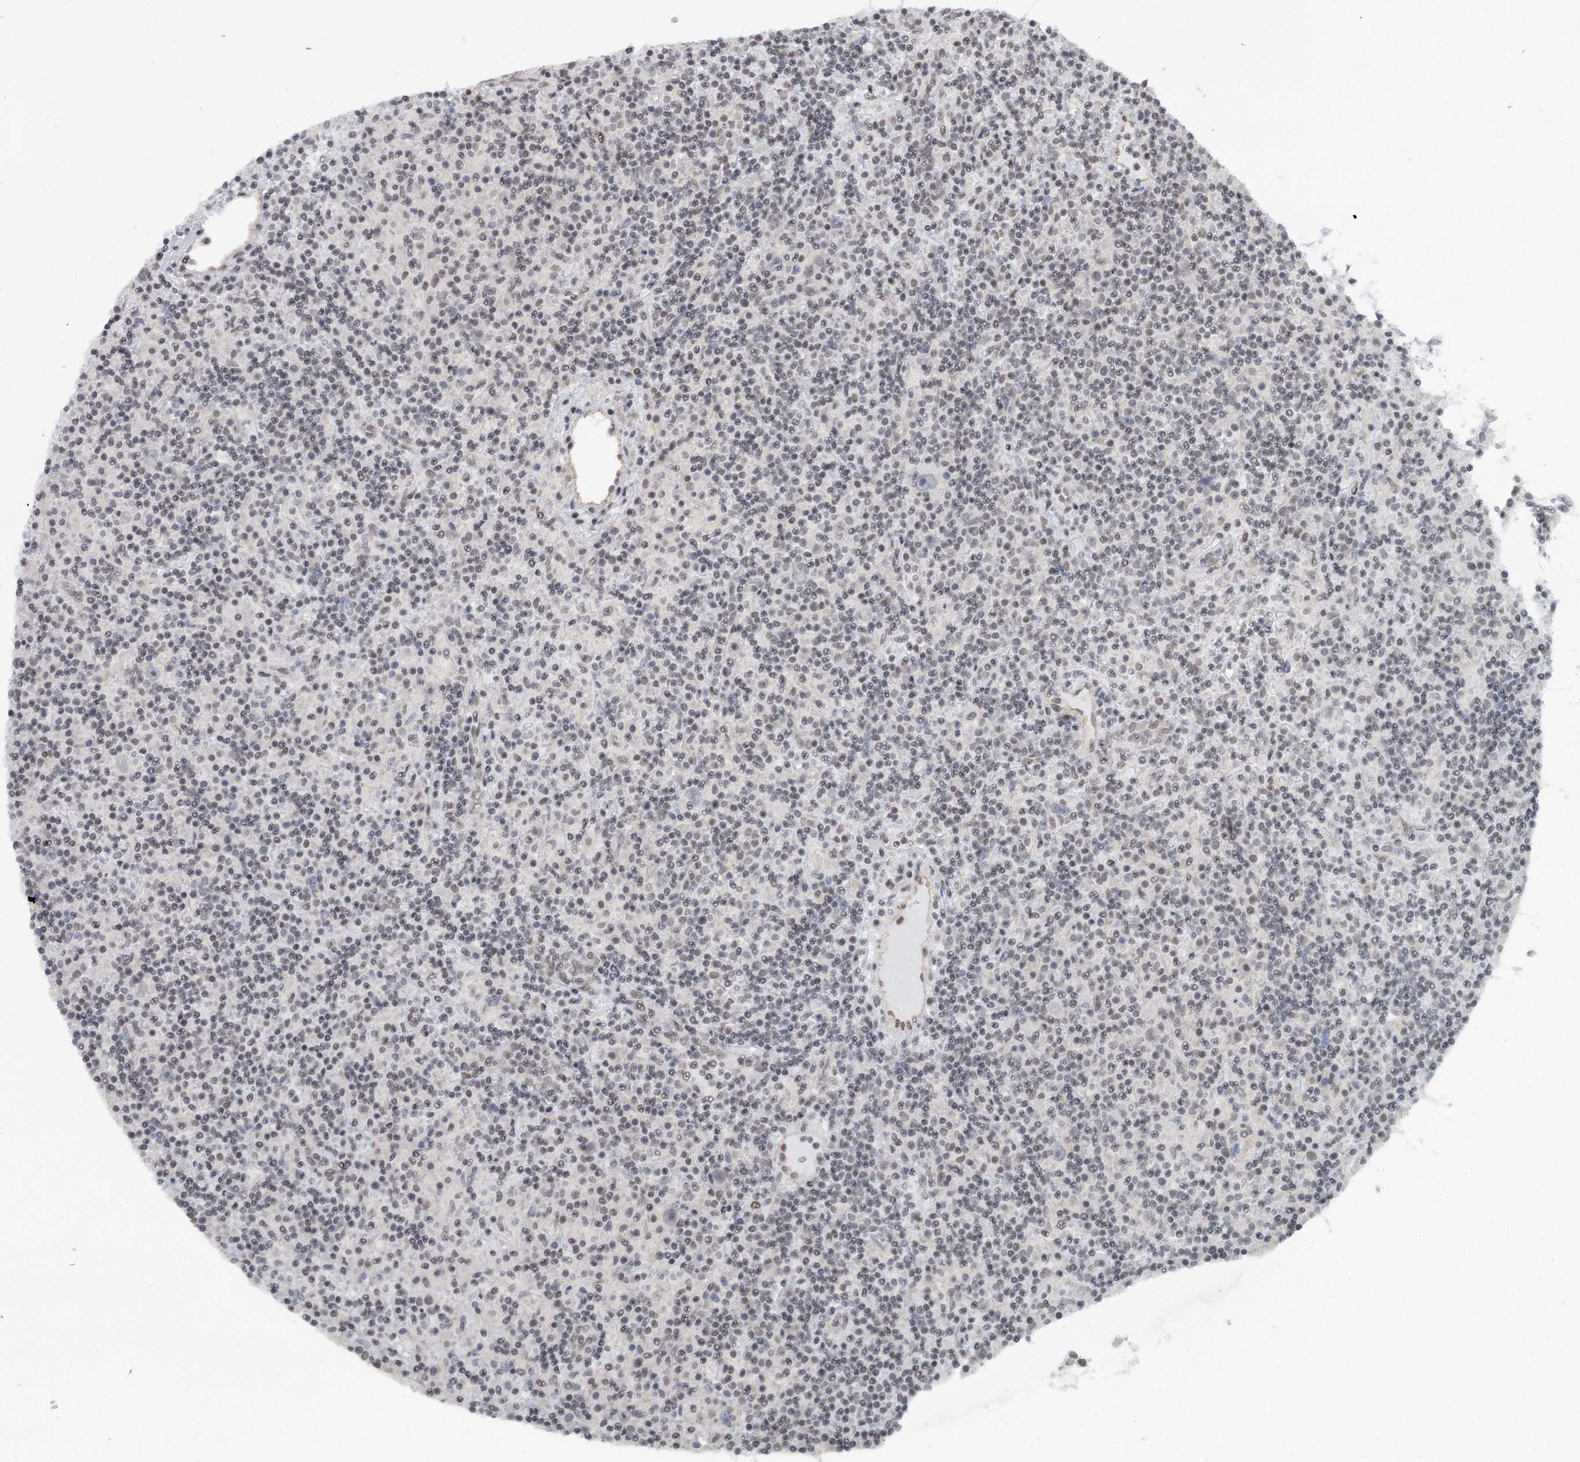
{"staining": {"intensity": "negative", "quantity": "none", "location": "none"}, "tissue": "lymphoma", "cell_type": "Tumor cells", "image_type": "cancer", "snomed": [{"axis": "morphology", "description": "Hodgkin's disease, NOS"}, {"axis": "topography", "description": "Lymph node"}], "caption": "This is an IHC photomicrograph of human Hodgkin's disease. There is no expression in tumor cells.", "gene": "FAM13C", "patient": {"sex": "male", "age": 70}}